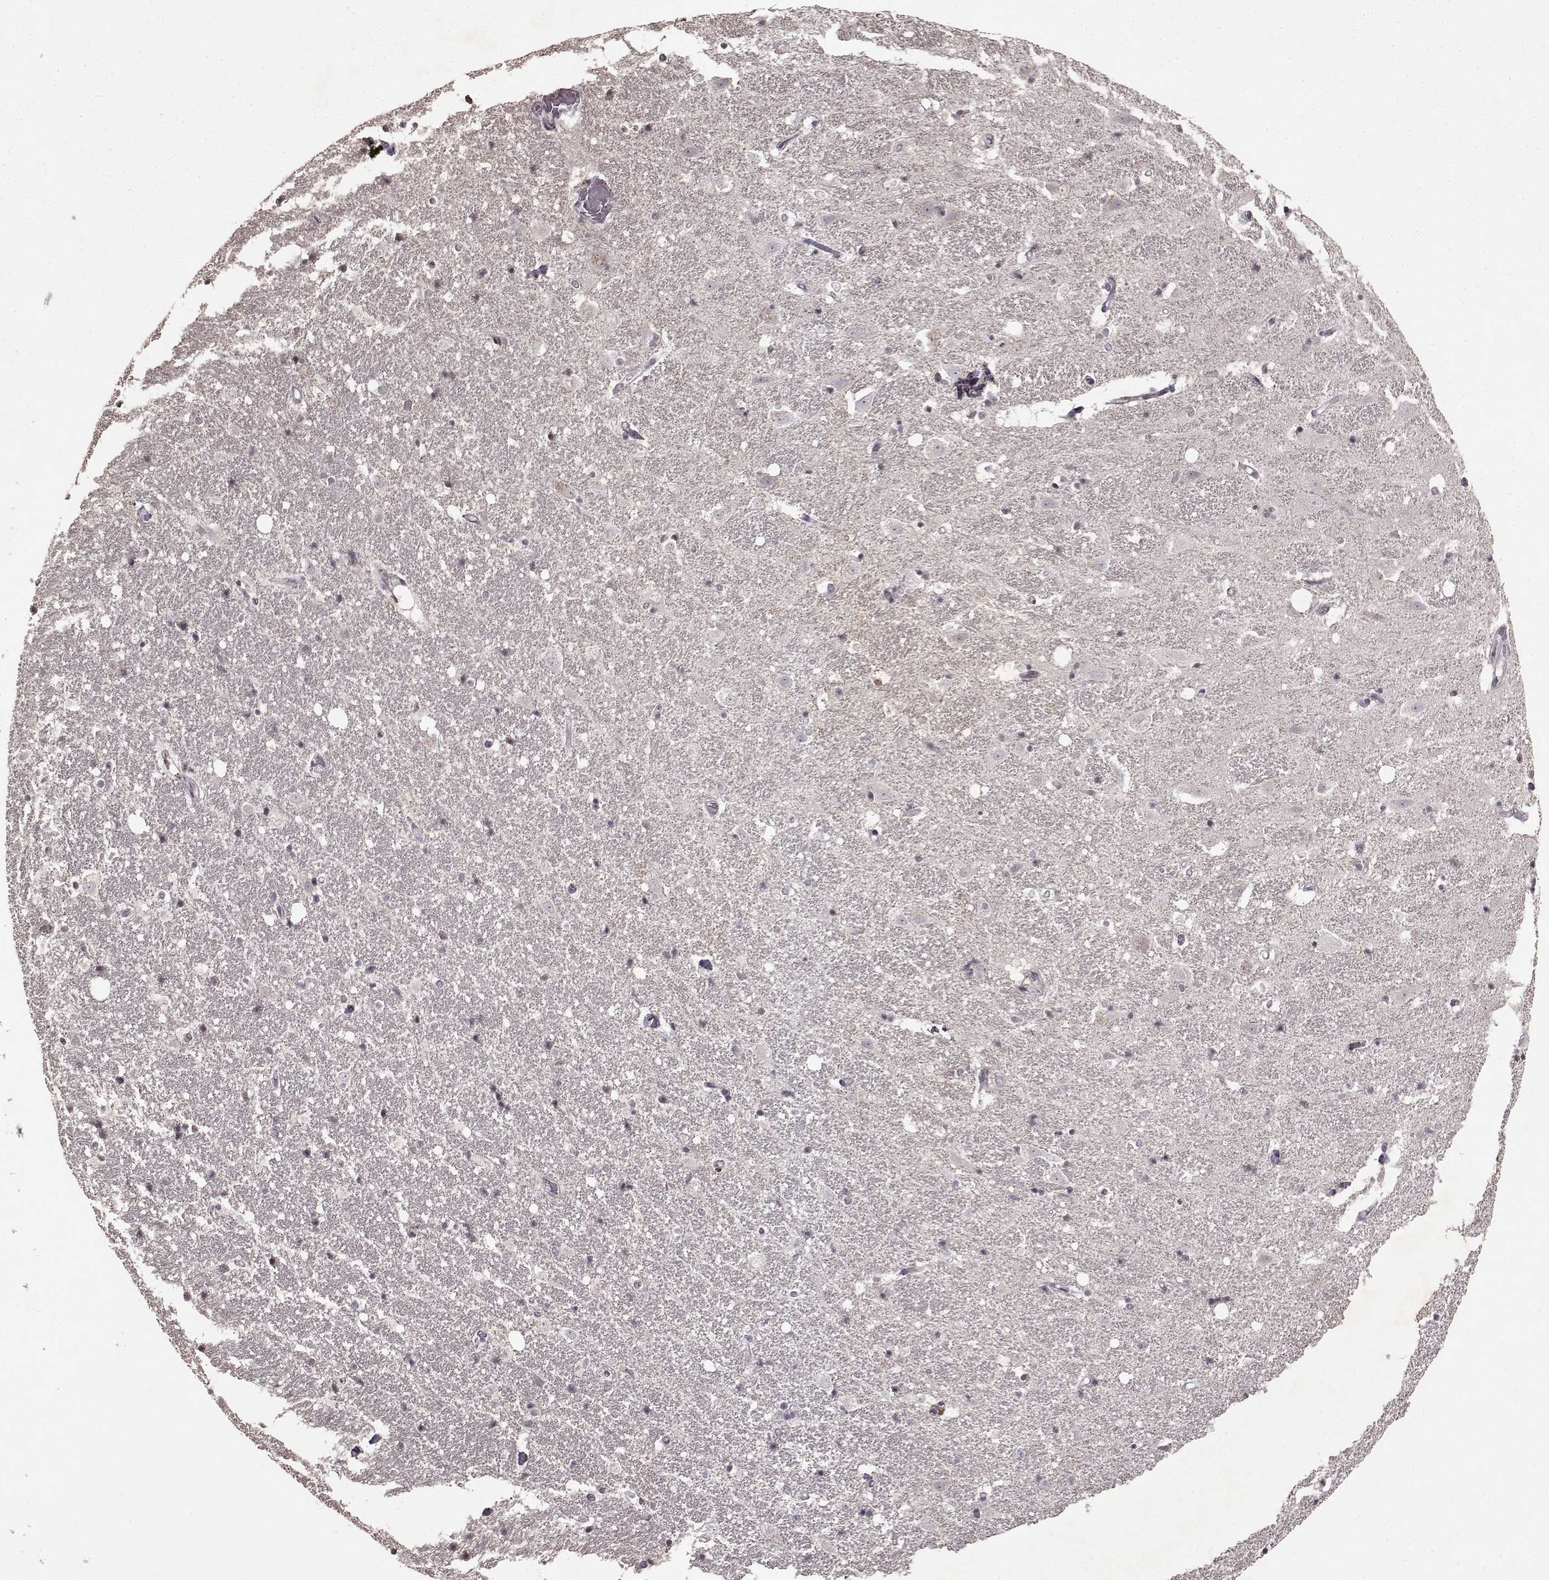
{"staining": {"intensity": "negative", "quantity": "none", "location": "none"}, "tissue": "hippocampus", "cell_type": "Glial cells", "image_type": "normal", "snomed": [{"axis": "morphology", "description": "Normal tissue, NOS"}, {"axis": "topography", "description": "Hippocampus"}], "caption": "An image of hippocampus stained for a protein reveals no brown staining in glial cells.", "gene": "LHB", "patient": {"sex": "male", "age": 49}}